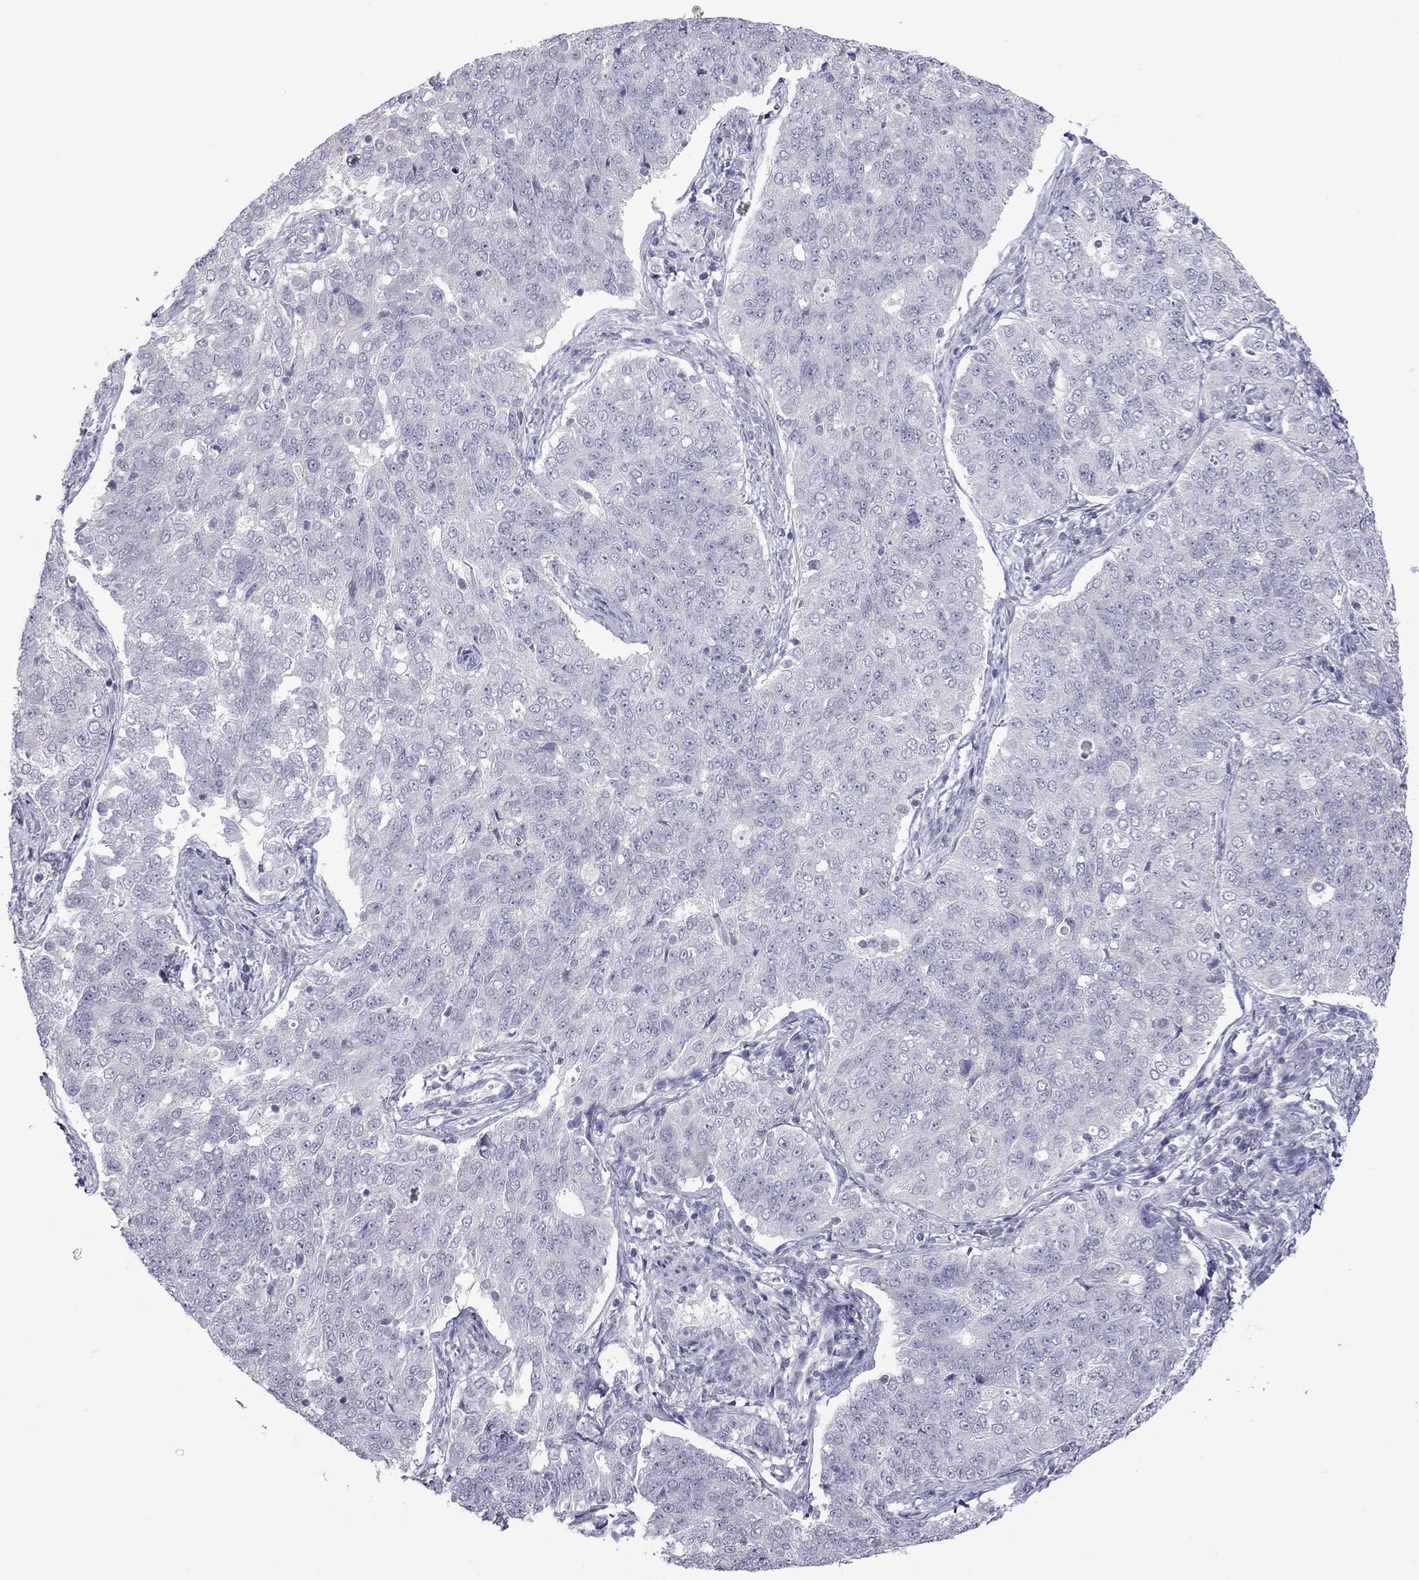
{"staining": {"intensity": "negative", "quantity": "none", "location": "none"}, "tissue": "endometrial cancer", "cell_type": "Tumor cells", "image_type": "cancer", "snomed": [{"axis": "morphology", "description": "Adenocarcinoma, NOS"}, {"axis": "topography", "description": "Endometrium"}], "caption": "Immunohistochemistry photomicrograph of human endometrial adenocarcinoma stained for a protein (brown), which shows no staining in tumor cells. (DAB (3,3'-diaminobenzidine) immunohistochemistry (IHC) with hematoxylin counter stain).", "gene": "TEX14", "patient": {"sex": "female", "age": 43}}